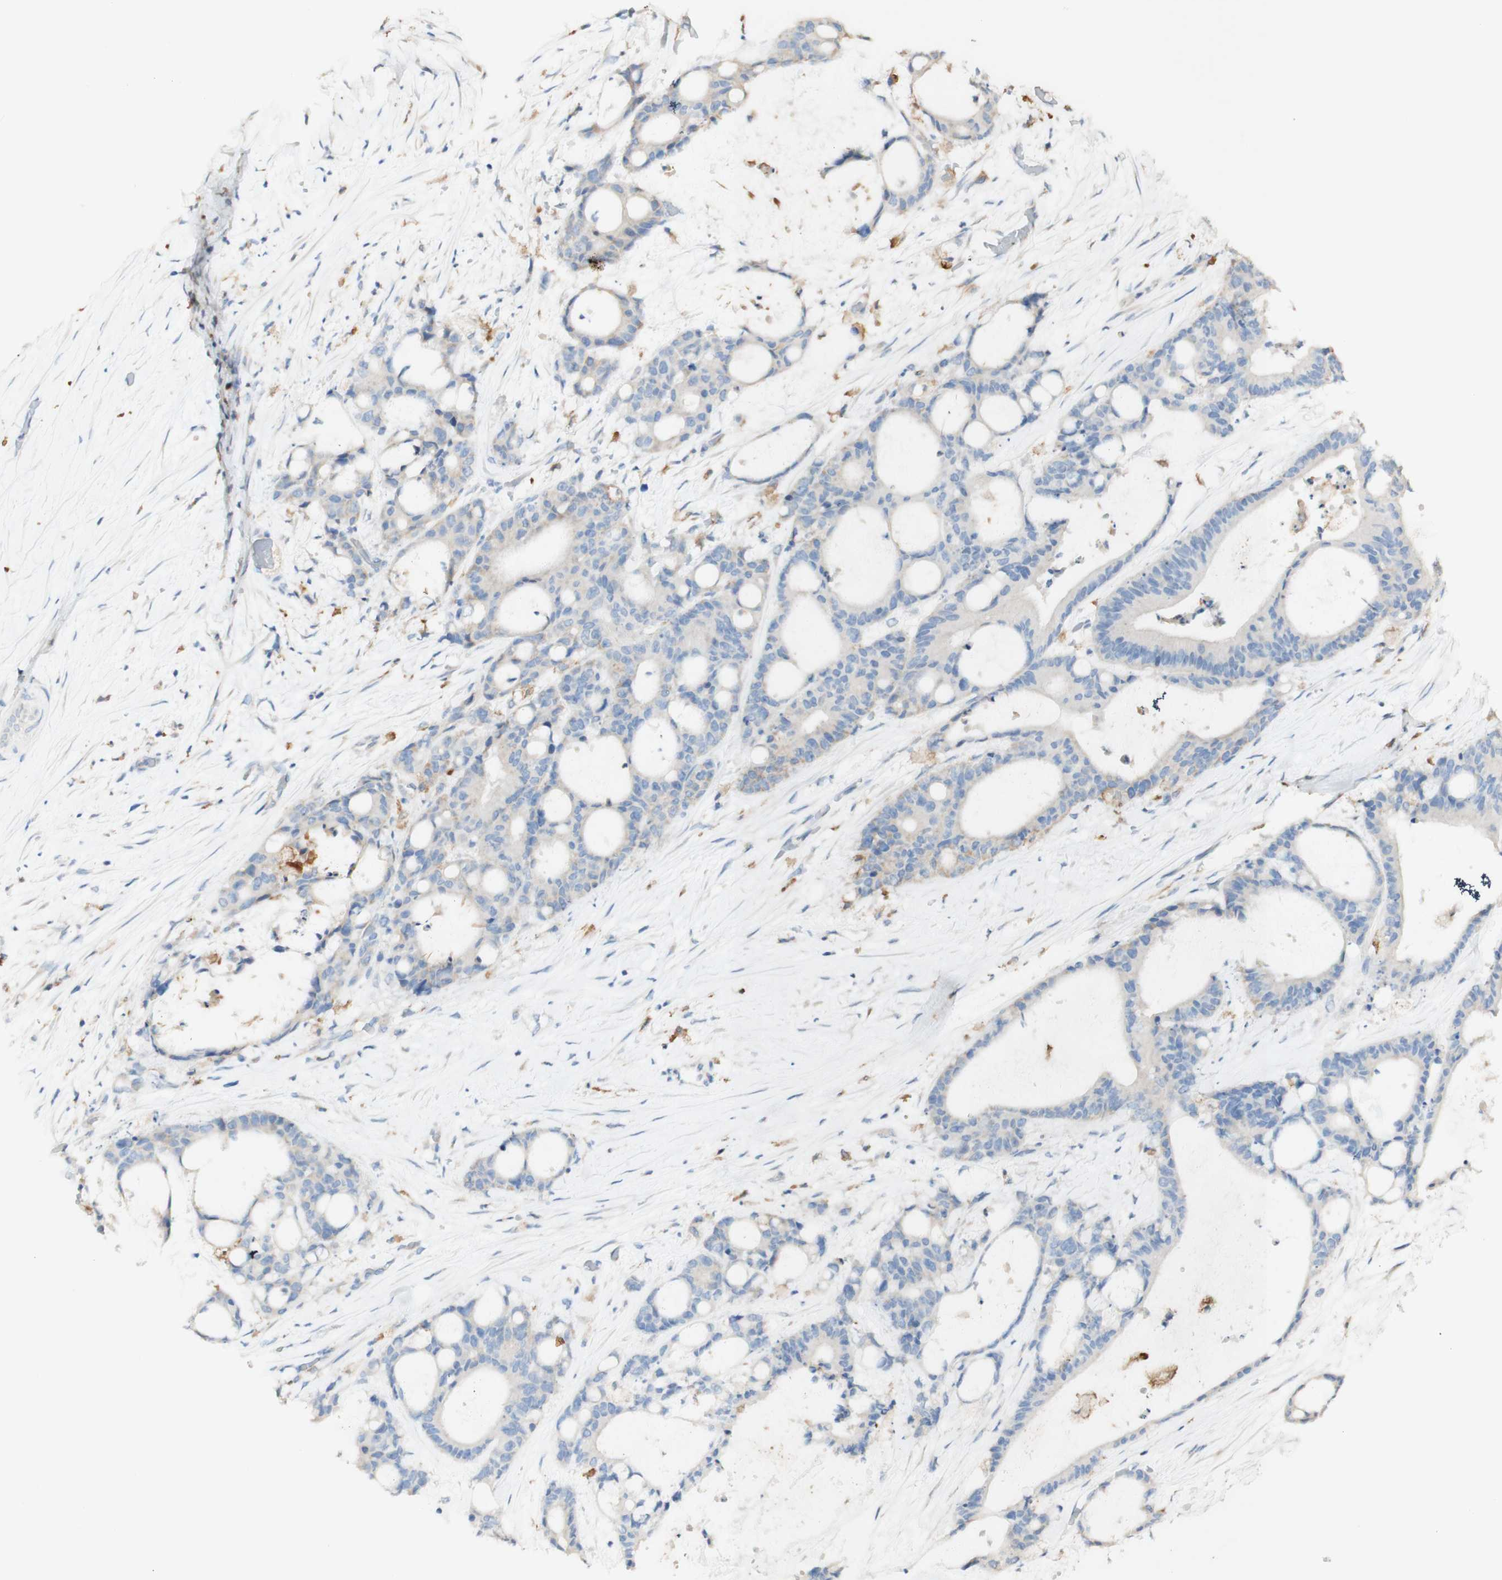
{"staining": {"intensity": "weak", "quantity": "<25%", "location": "cytoplasmic/membranous"}, "tissue": "liver cancer", "cell_type": "Tumor cells", "image_type": "cancer", "snomed": [{"axis": "morphology", "description": "Cholangiocarcinoma"}, {"axis": "topography", "description": "Liver"}], "caption": "Image shows no significant protein expression in tumor cells of liver cholangiocarcinoma.", "gene": "FCGRT", "patient": {"sex": "female", "age": 73}}